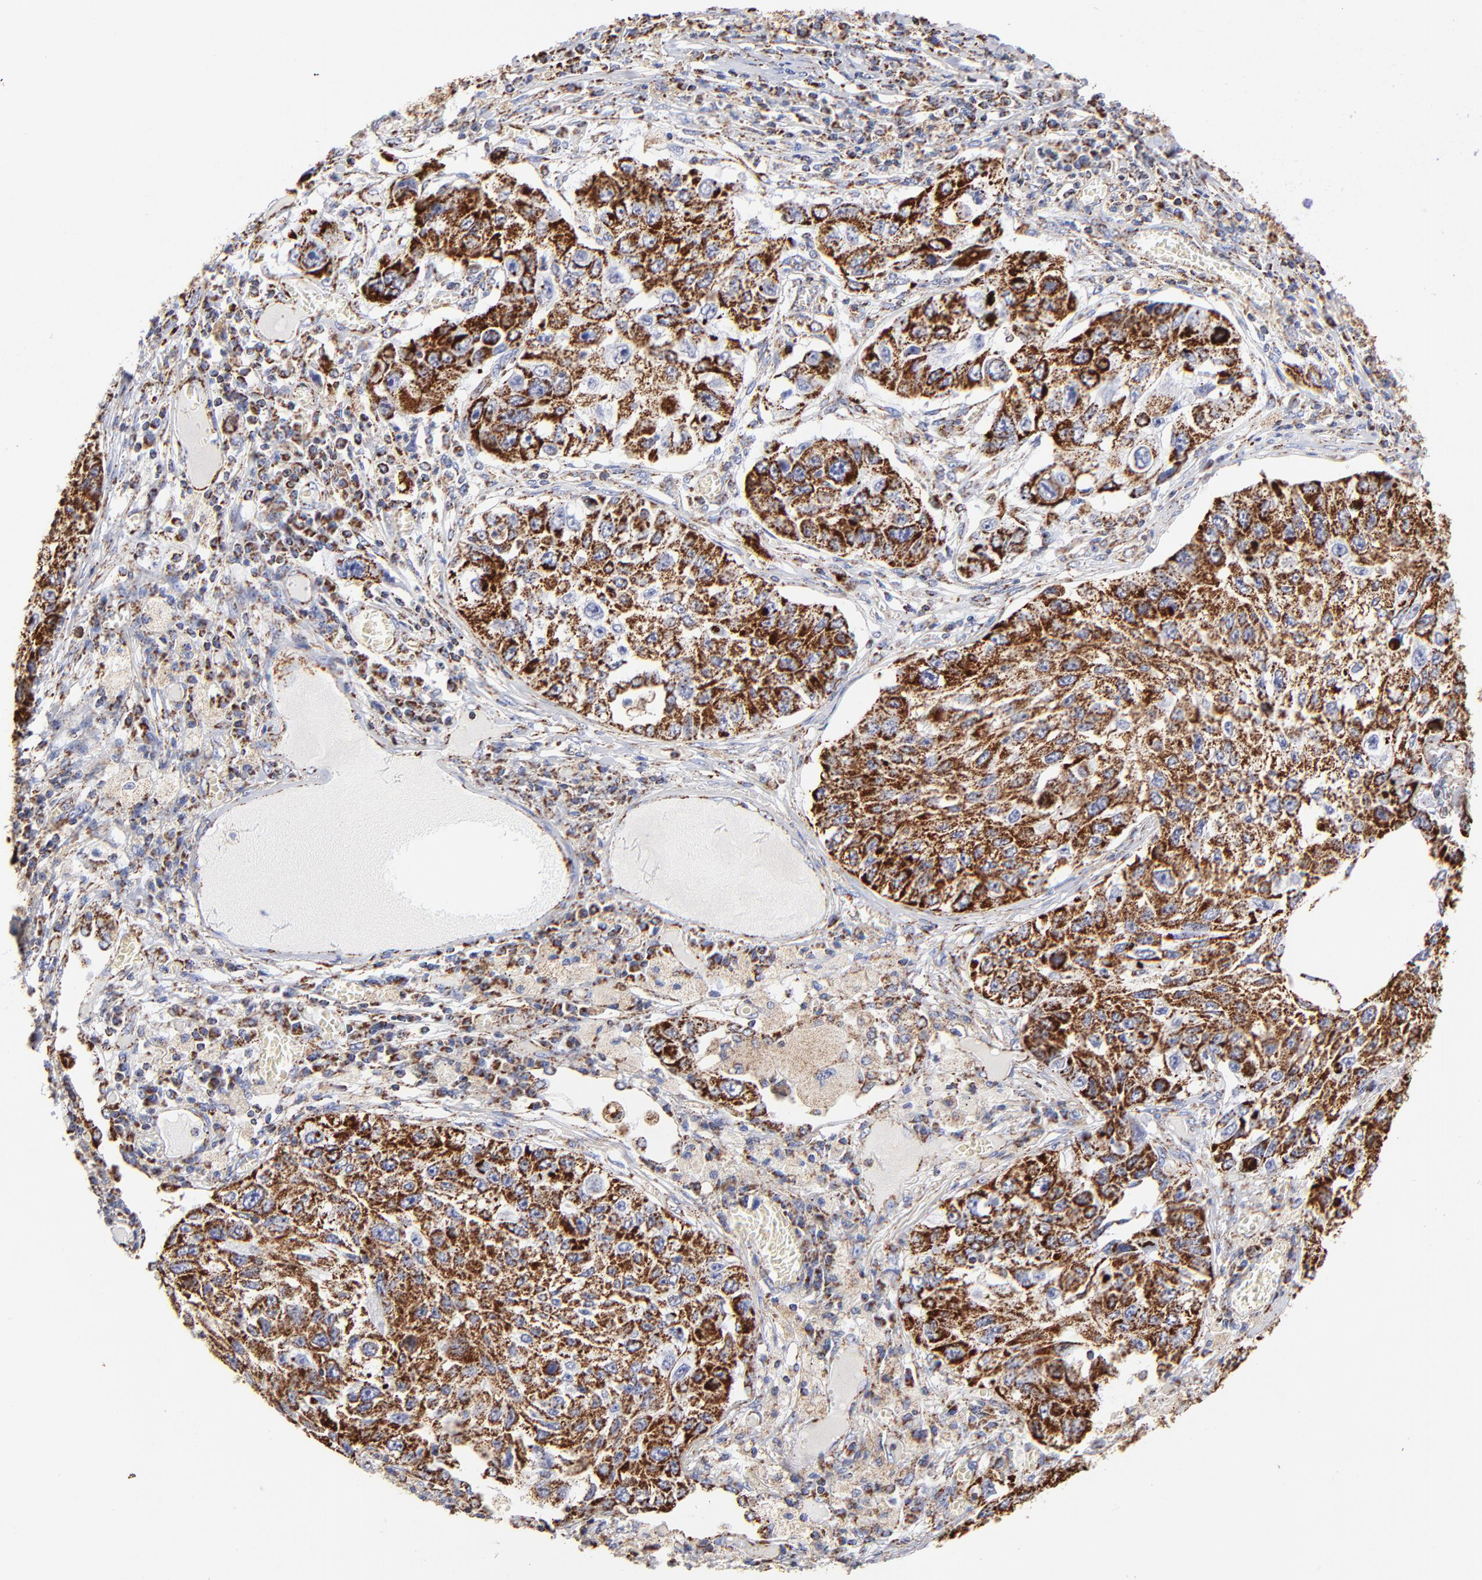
{"staining": {"intensity": "strong", "quantity": ">75%", "location": "cytoplasmic/membranous"}, "tissue": "lung cancer", "cell_type": "Tumor cells", "image_type": "cancer", "snomed": [{"axis": "morphology", "description": "Squamous cell carcinoma, NOS"}, {"axis": "topography", "description": "Lung"}], "caption": "High-power microscopy captured an immunohistochemistry (IHC) image of lung cancer, revealing strong cytoplasmic/membranous expression in approximately >75% of tumor cells.", "gene": "PHB1", "patient": {"sex": "male", "age": 71}}